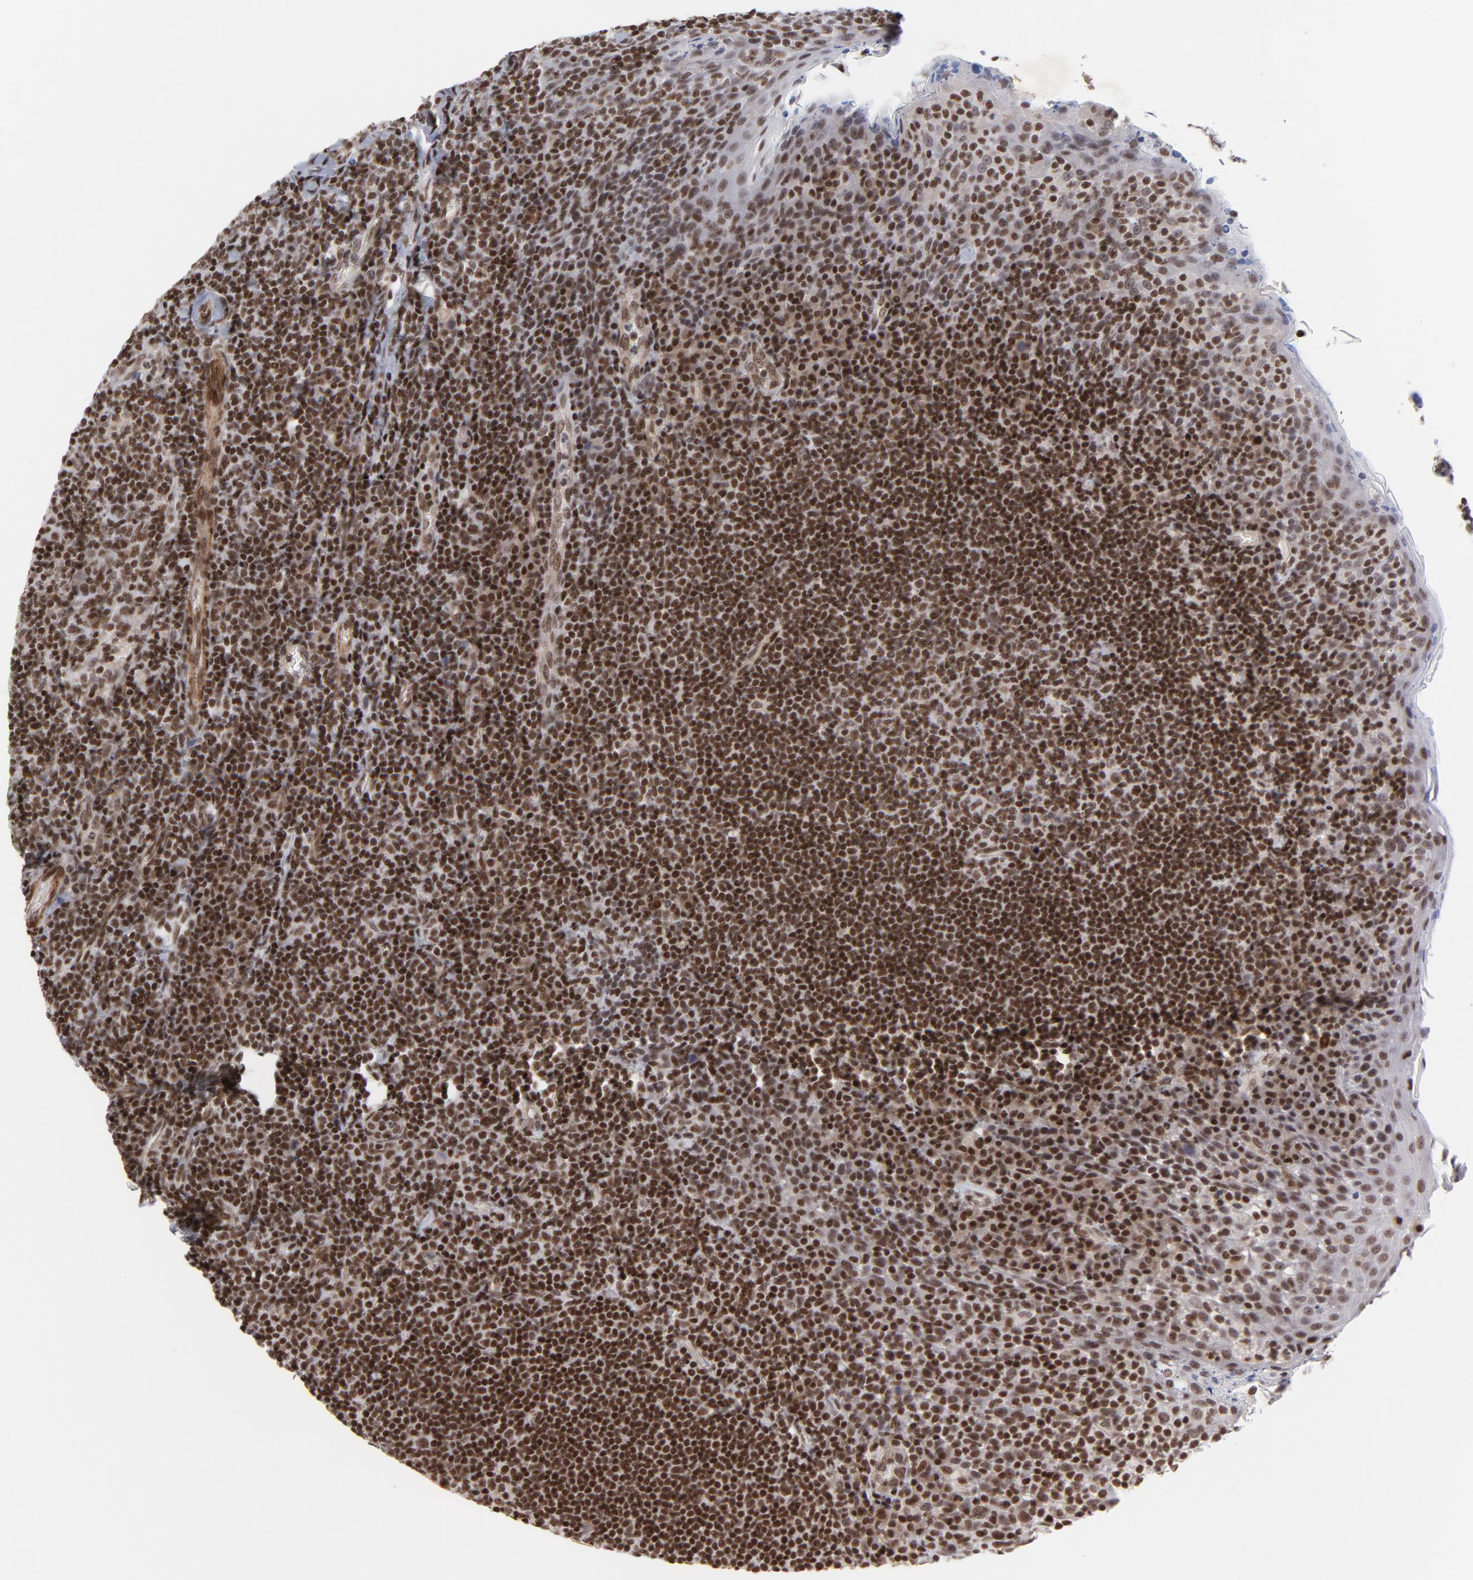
{"staining": {"intensity": "strong", "quantity": ">75%", "location": "nuclear"}, "tissue": "tonsil", "cell_type": "Germinal center cells", "image_type": "normal", "snomed": [{"axis": "morphology", "description": "Normal tissue, NOS"}, {"axis": "topography", "description": "Tonsil"}], "caption": "This image exhibits immunohistochemistry (IHC) staining of normal tonsil, with high strong nuclear positivity in approximately >75% of germinal center cells.", "gene": "CTCF", "patient": {"sex": "male", "age": 17}}